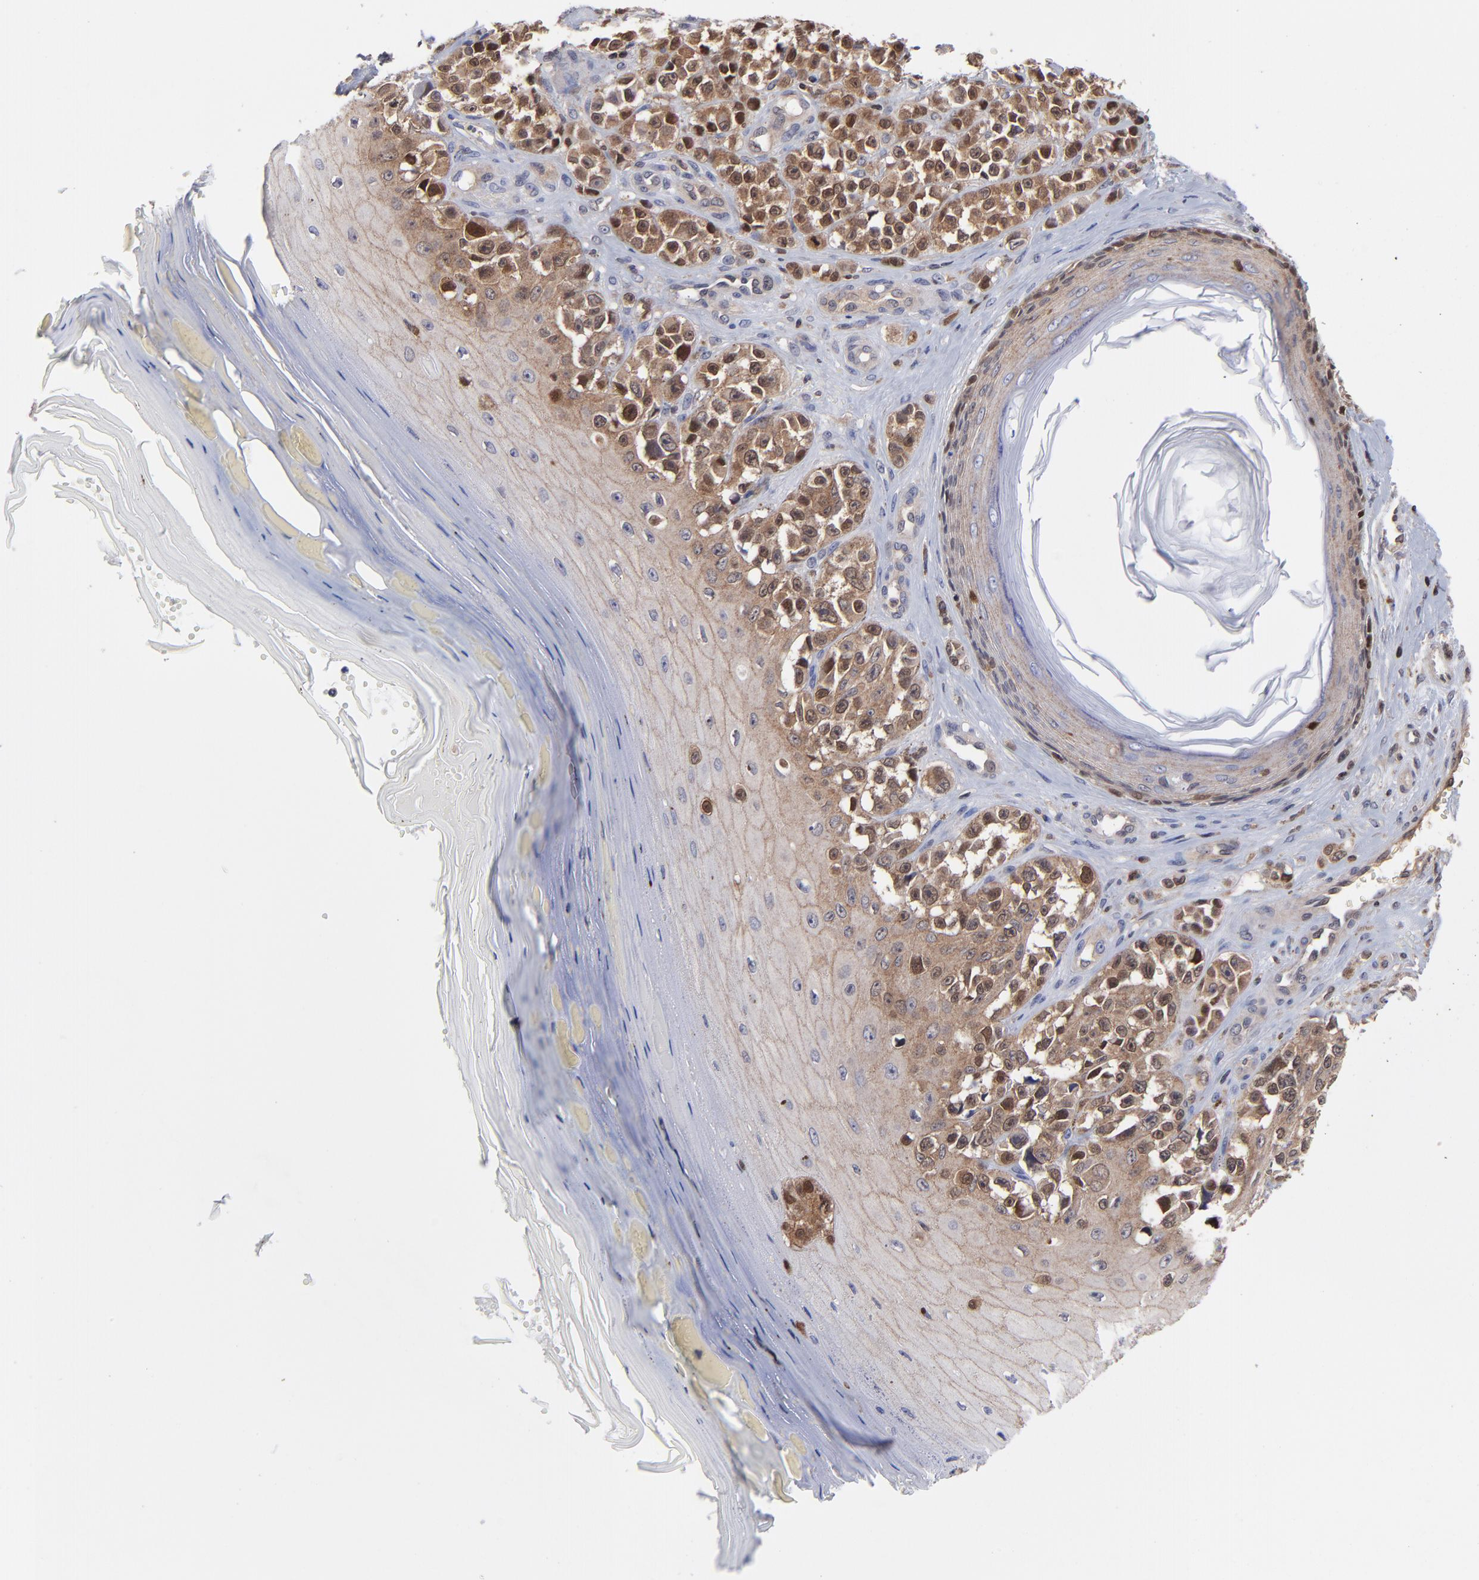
{"staining": {"intensity": "moderate", "quantity": ">75%", "location": "cytoplasmic/membranous,nuclear"}, "tissue": "melanoma", "cell_type": "Tumor cells", "image_type": "cancer", "snomed": [{"axis": "morphology", "description": "Malignant melanoma, NOS"}, {"axis": "topography", "description": "Skin"}], "caption": "Protein analysis of malignant melanoma tissue demonstrates moderate cytoplasmic/membranous and nuclear staining in about >75% of tumor cells. (DAB (3,3'-diaminobenzidine) = brown stain, brightfield microscopy at high magnification).", "gene": "DCTPP1", "patient": {"sex": "female", "age": 82}}